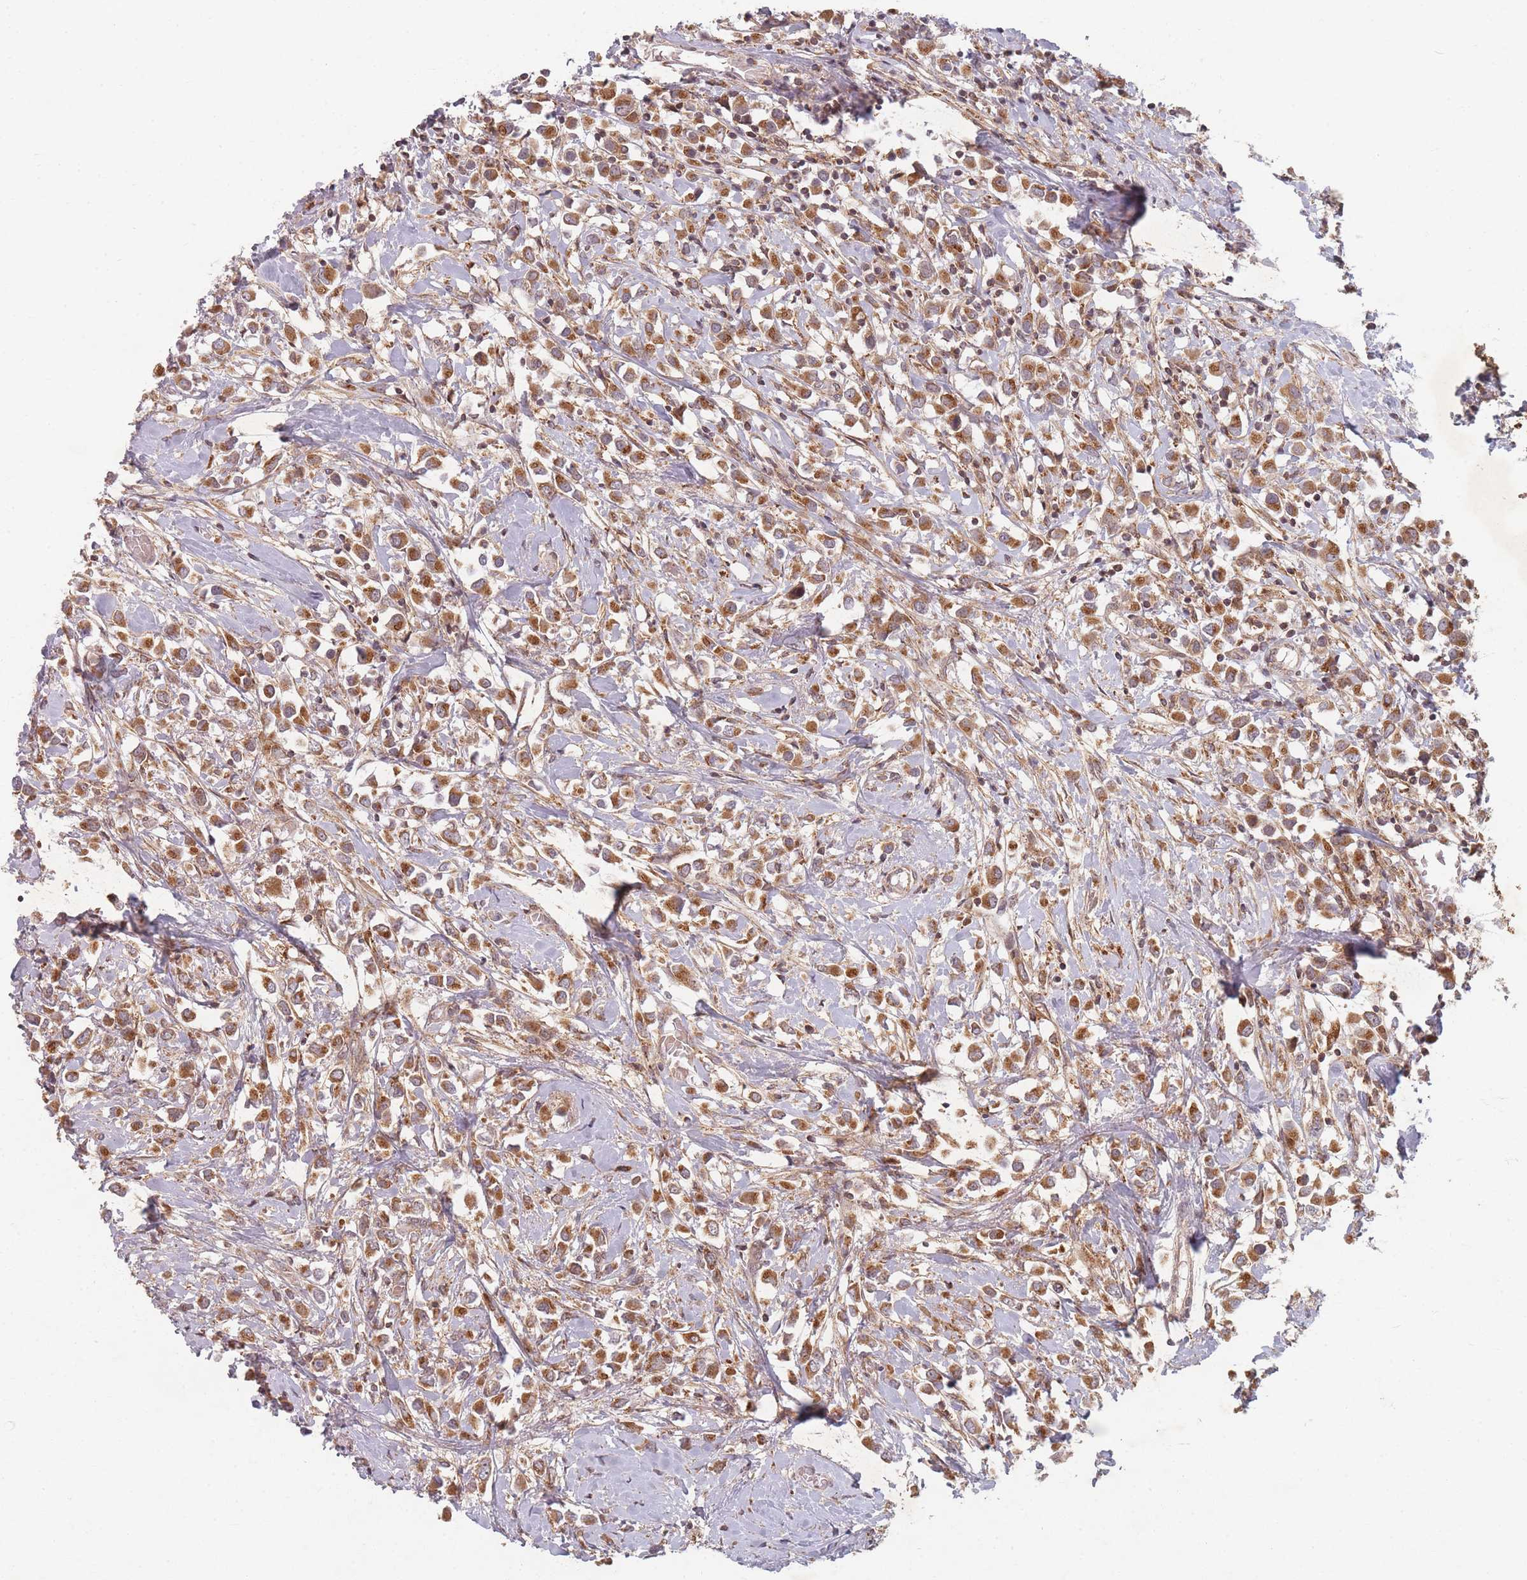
{"staining": {"intensity": "moderate", "quantity": ">75%", "location": "cytoplasmic/membranous"}, "tissue": "breast cancer", "cell_type": "Tumor cells", "image_type": "cancer", "snomed": [{"axis": "morphology", "description": "Duct carcinoma"}, {"axis": "topography", "description": "Breast"}], "caption": "Immunohistochemical staining of human intraductal carcinoma (breast) demonstrates medium levels of moderate cytoplasmic/membranous expression in about >75% of tumor cells. (DAB IHC, brown staining for protein, blue staining for nuclei).", "gene": "RADX", "patient": {"sex": "female", "age": 61}}